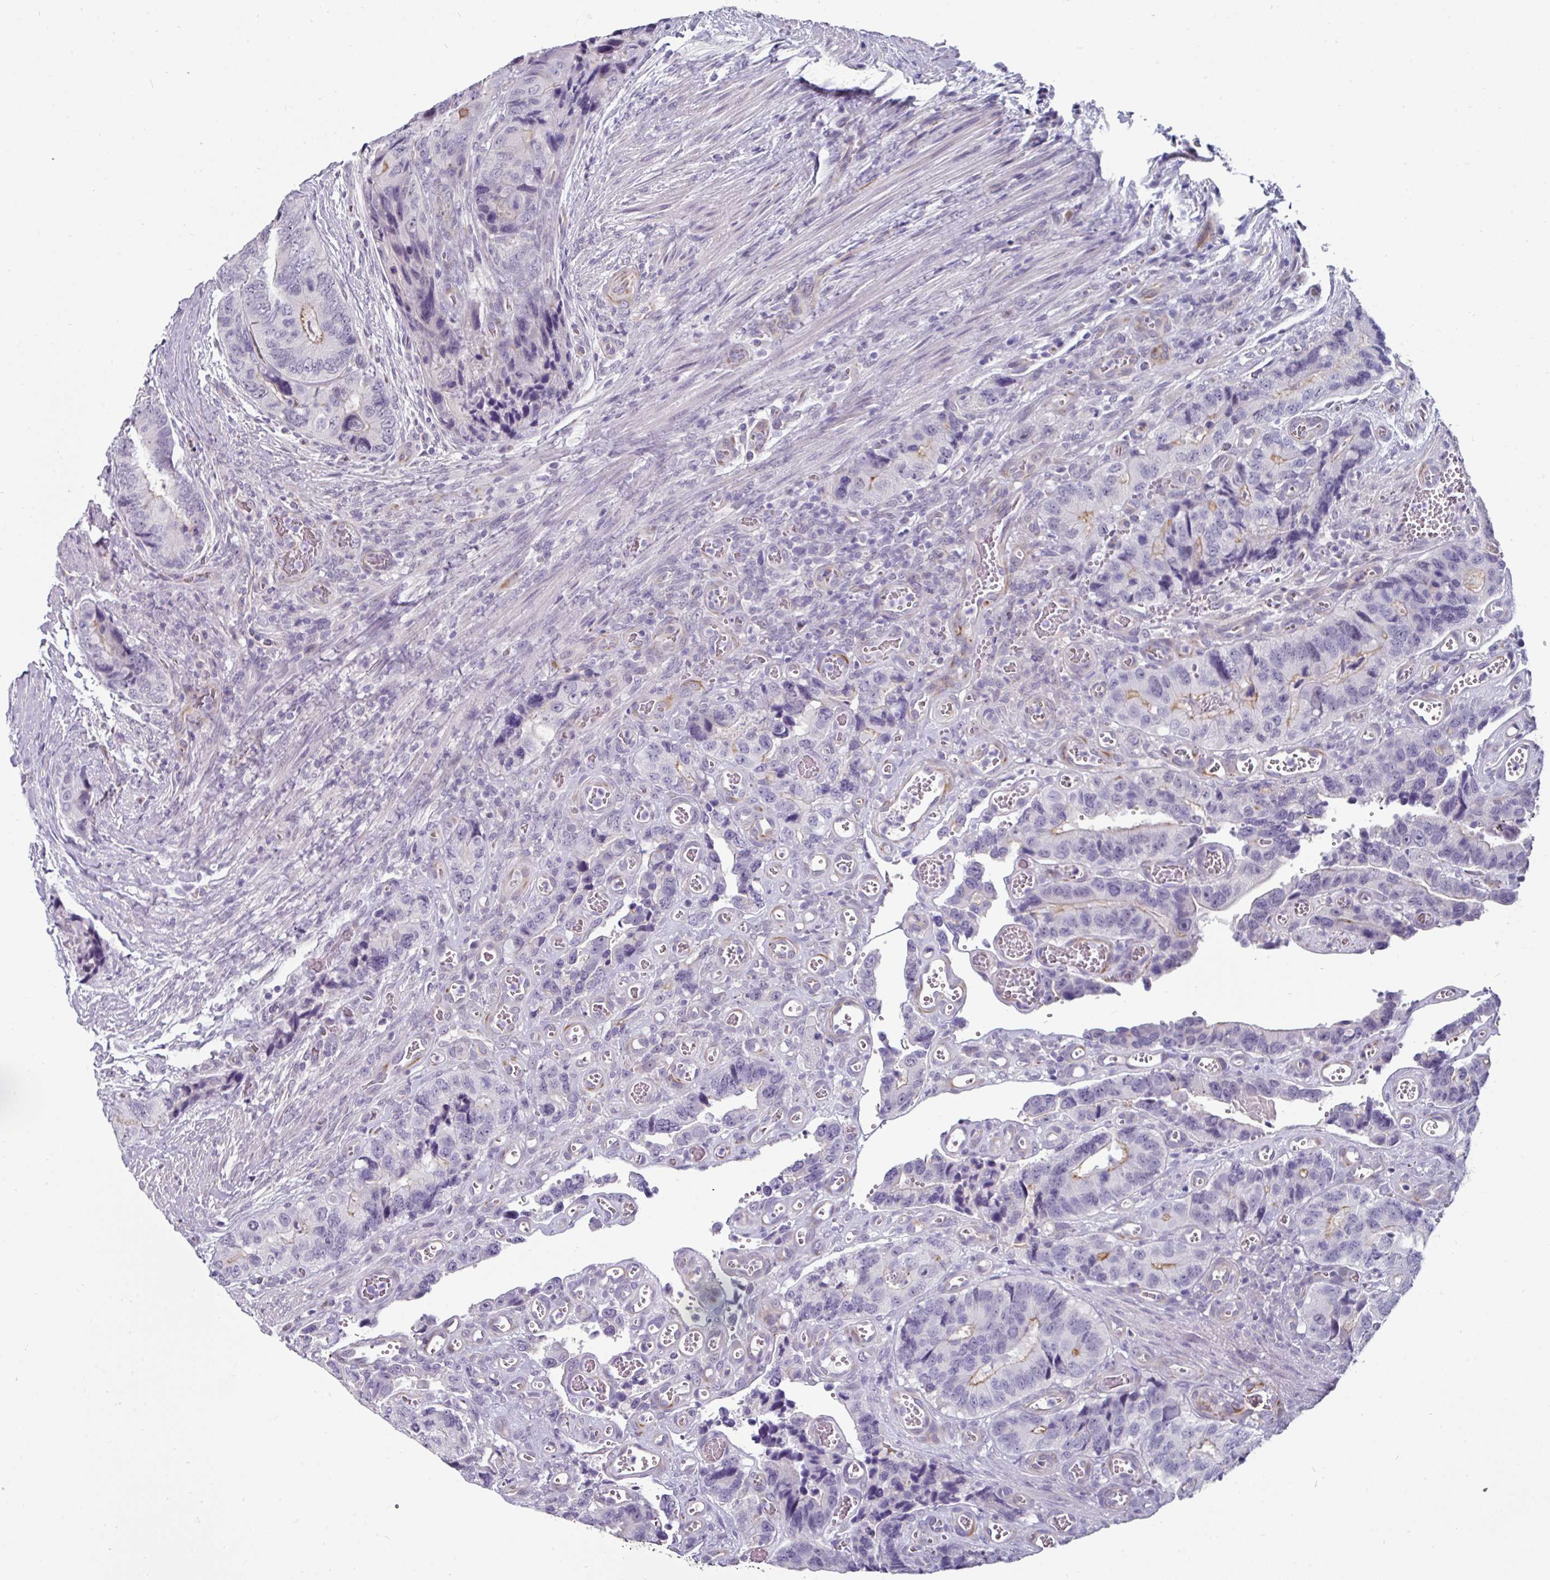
{"staining": {"intensity": "negative", "quantity": "none", "location": "none"}, "tissue": "colorectal cancer", "cell_type": "Tumor cells", "image_type": "cancer", "snomed": [{"axis": "morphology", "description": "Adenocarcinoma, NOS"}, {"axis": "topography", "description": "Colon"}], "caption": "Tumor cells show no significant staining in colorectal cancer. The staining is performed using DAB (3,3'-diaminobenzidine) brown chromogen with nuclei counter-stained in using hematoxylin.", "gene": "EYA3", "patient": {"sex": "male", "age": 84}}